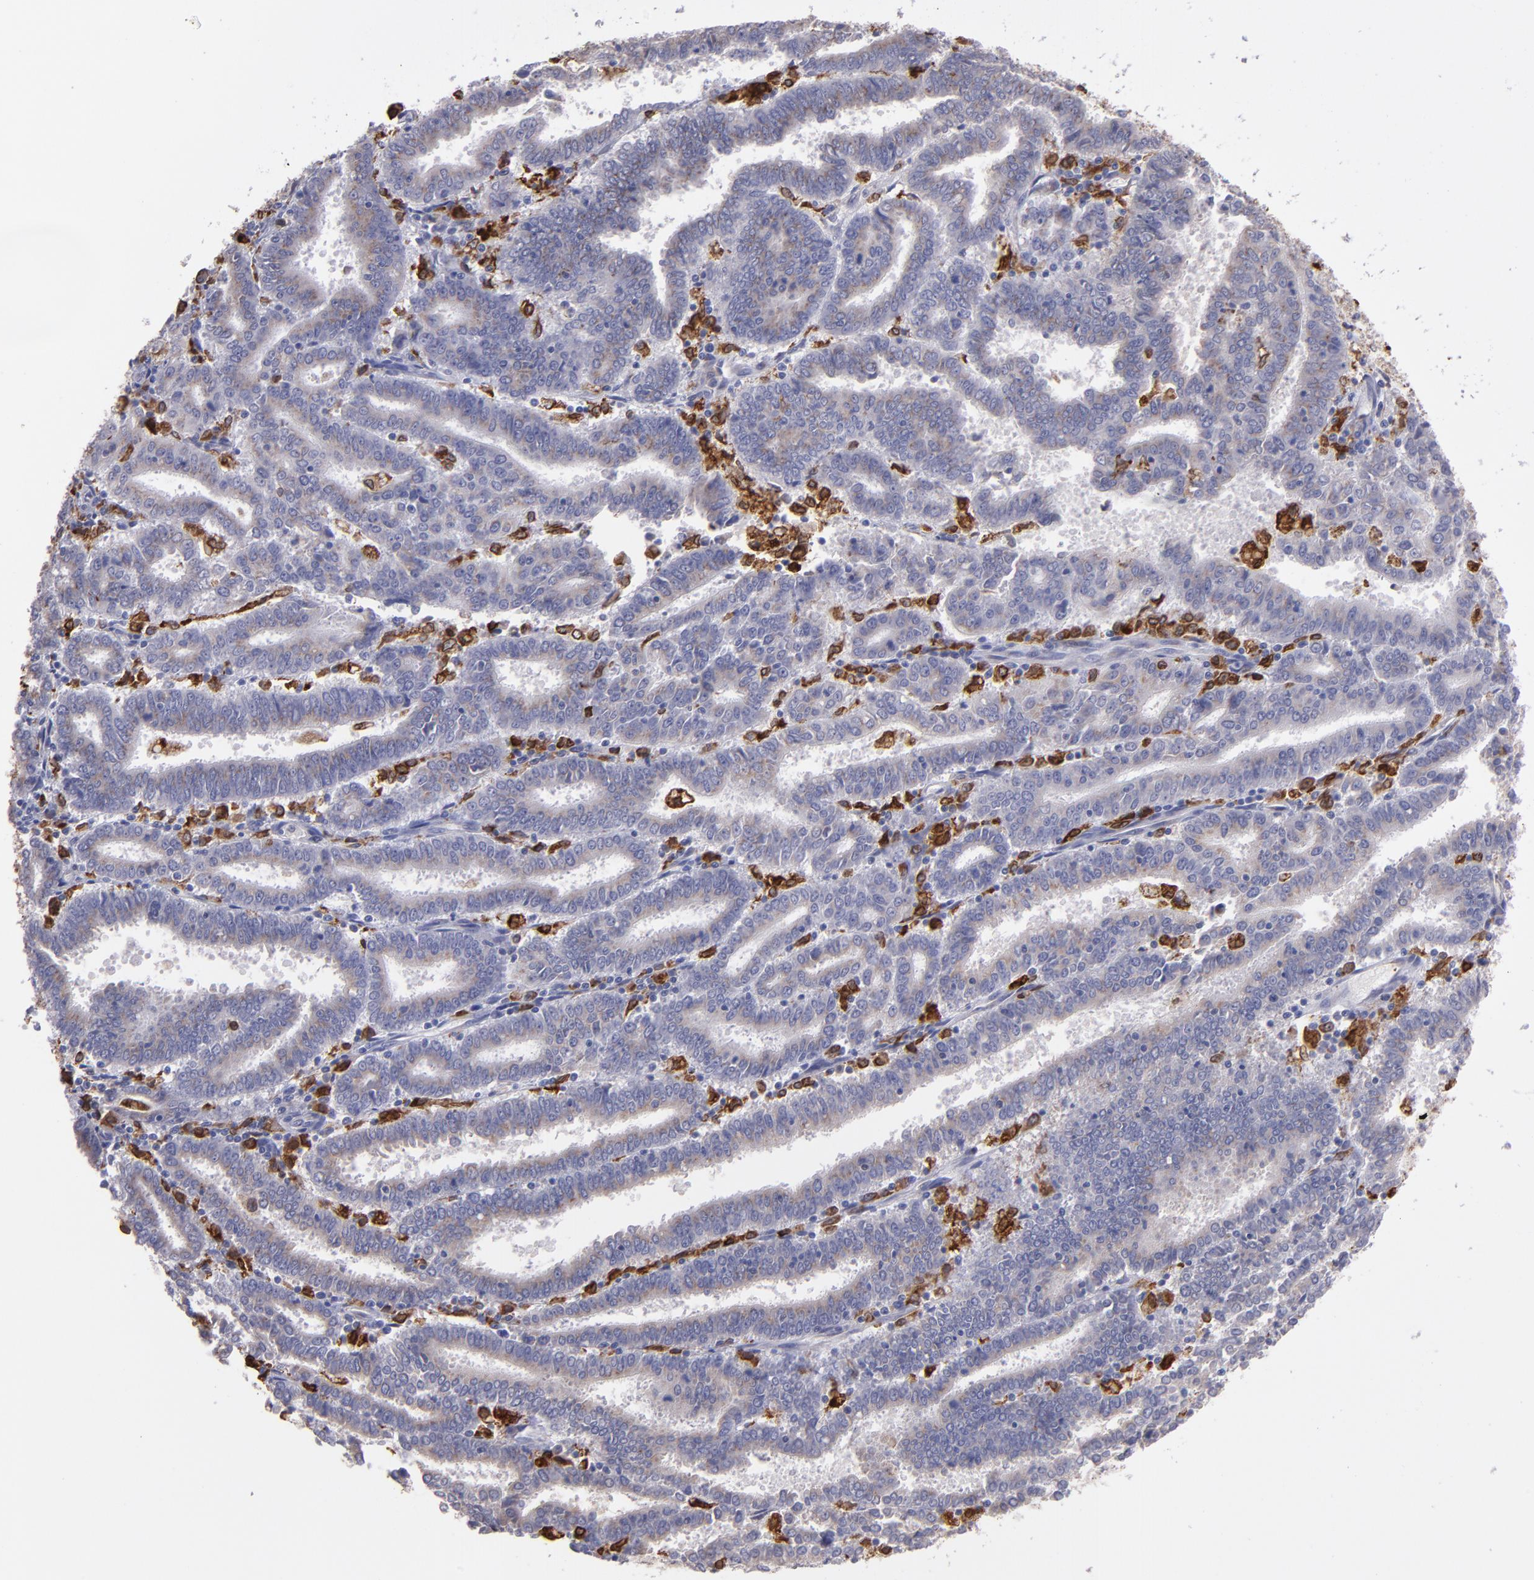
{"staining": {"intensity": "weak", "quantity": ">75%", "location": "cytoplasmic/membranous"}, "tissue": "endometrial cancer", "cell_type": "Tumor cells", "image_type": "cancer", "snomed": [{"axis": "morphology", "description": "Adenocarcinoma, NOS"}, {"axis": "topography", "description": "Uterus"}], "caption": "This photomicrograph displays endometrial adenocarcinoma stained with IHC to label a protein in brown. The cytoplasmic/membranous of tumor cells show weak positivity for the protein. Nuclei are counter-stained blue.", "gene": "PTGS1", "patient": {"sex": "female", "age": 83}}